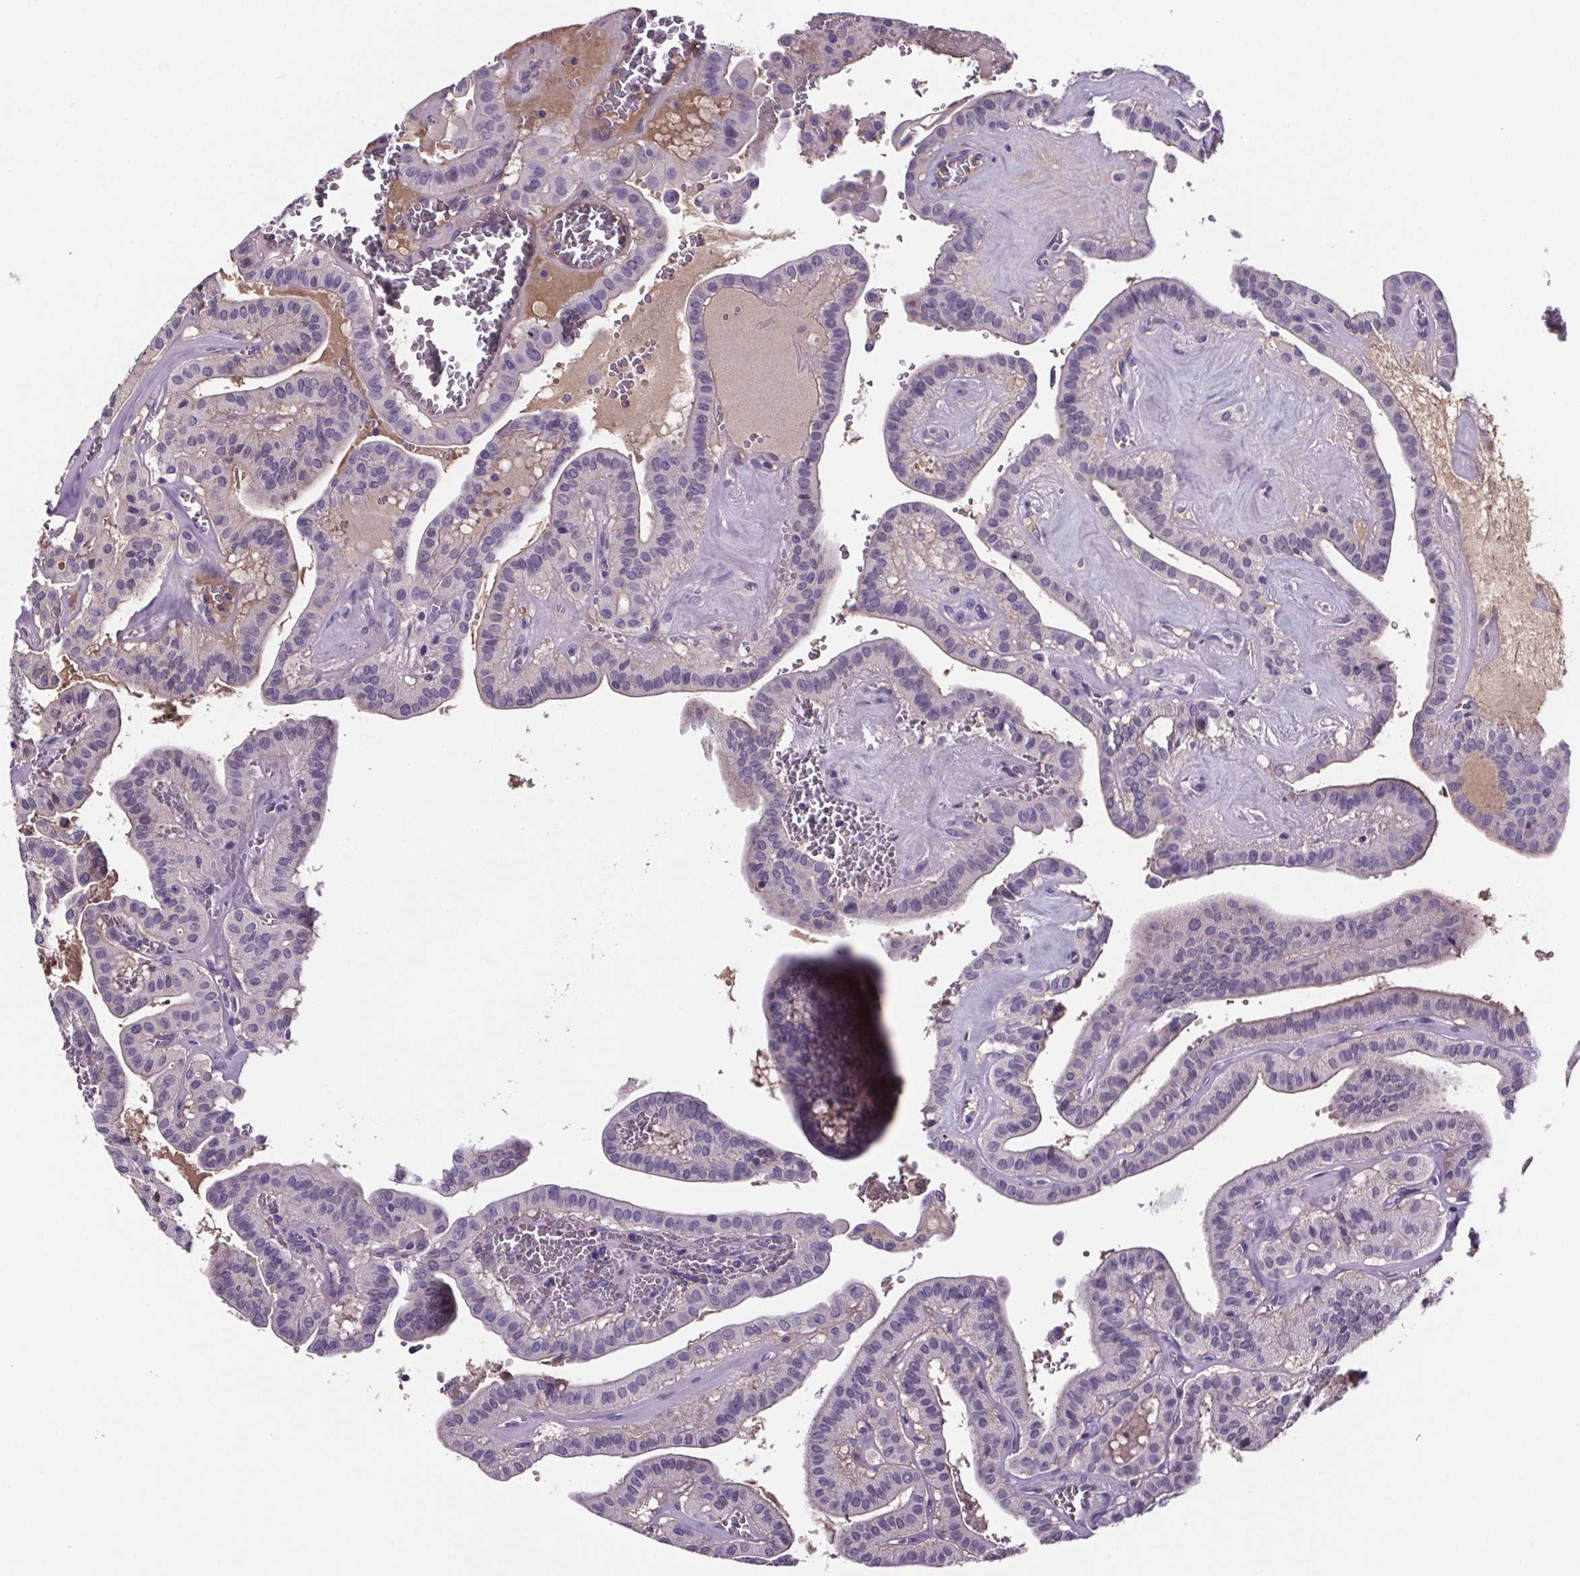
{"staining": {"intensity": "weak", "quantity": "<25%", "location": "cytoplasmic/membranous"}, "tissue": "thyroid cancer", "cell_type": "Tumor cells", "image_type": "cancer", "snomed": [{"axis": "morphology", "description": "Papillary adenocarcinoma, NOS"}, {"axis": "topography", "description": "Thyroid gland"}], "caption": "Micrograph shows no significant protein positivity in tumor cells of thyroid cancer (papillary adenocarcinoma).", "gene": "CUBN", "patient": {"sex": "male", "age": 52}}